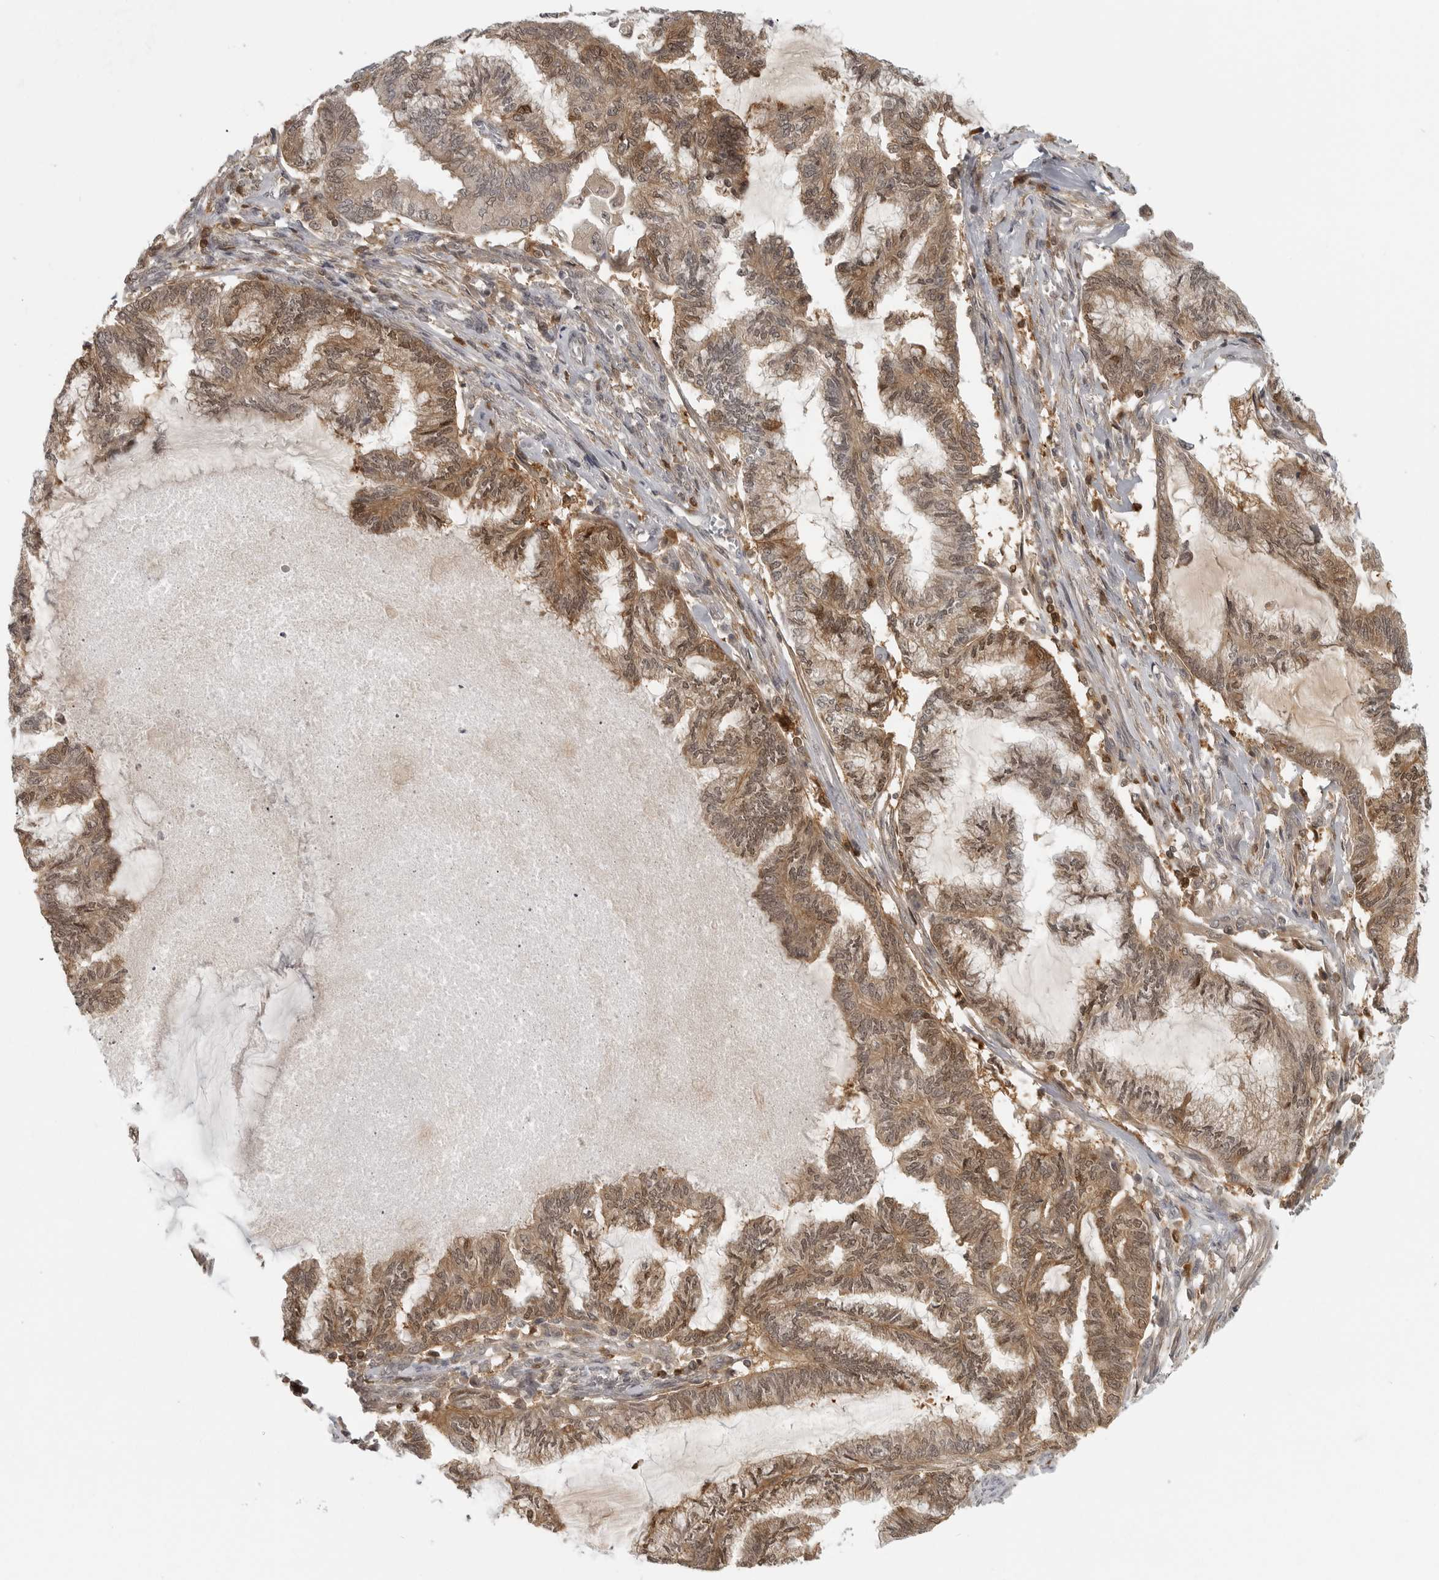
{"staining": {"intensity": "moderate", "quantity": ">75%", "location": "cytoplasmic/membranous,nuclear"}, "tissue": "endometrial cancer", "cell_type": "Tumor cells", "image_type": "cancer", "snomed": [{"axis": "morphology", "description": "Adenocarcinoma, NOS"}, {"axis": "topography", "description": "Endometrium"}], "caption": "Human adenocarcinoma (endometrial) stained with a brown dye exhibits moderate cytoplasmic/membranous and nuclear positive expression in about >75% of tumor cells.", "gene": "CTIF", "patient": {"sex": "female", "age": 86}}